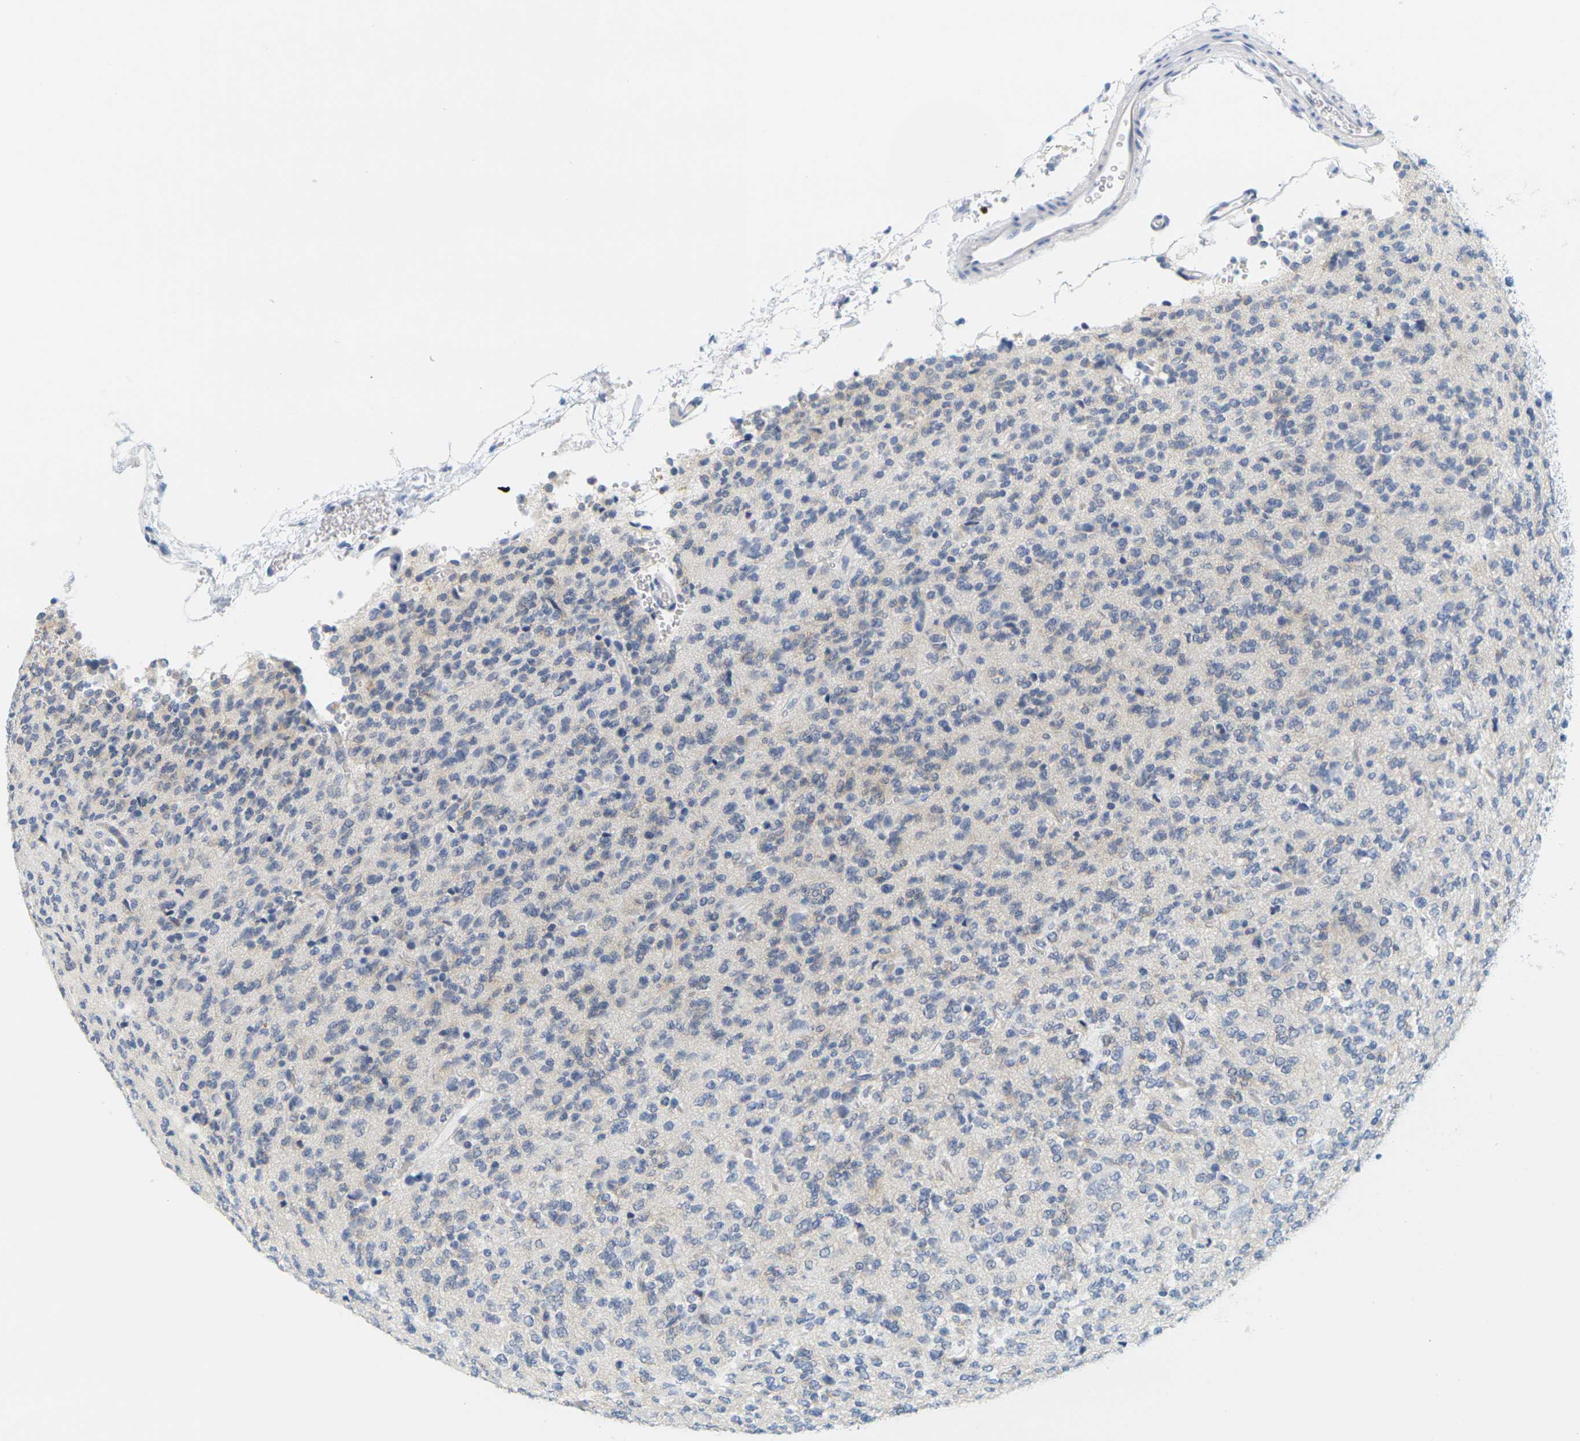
{"staining": {"intensity": "negative", "quantity": "none", "location": "none"}, "tissue": "glioma", "cell_type": "Tumor cells", "image_type": "cancer", "snomed": [{"axis": "morphology", "description": "Glioma, malignant, Low grade"}, {"axis": "topography", "description": "Brain"}], "caption": "This is an immunohistochemistry photomicrograph of glioma. There is no positivity in tumor cells.", "gene": "HLA-DOB", "patient": {"sex": "male", "age": 38}}